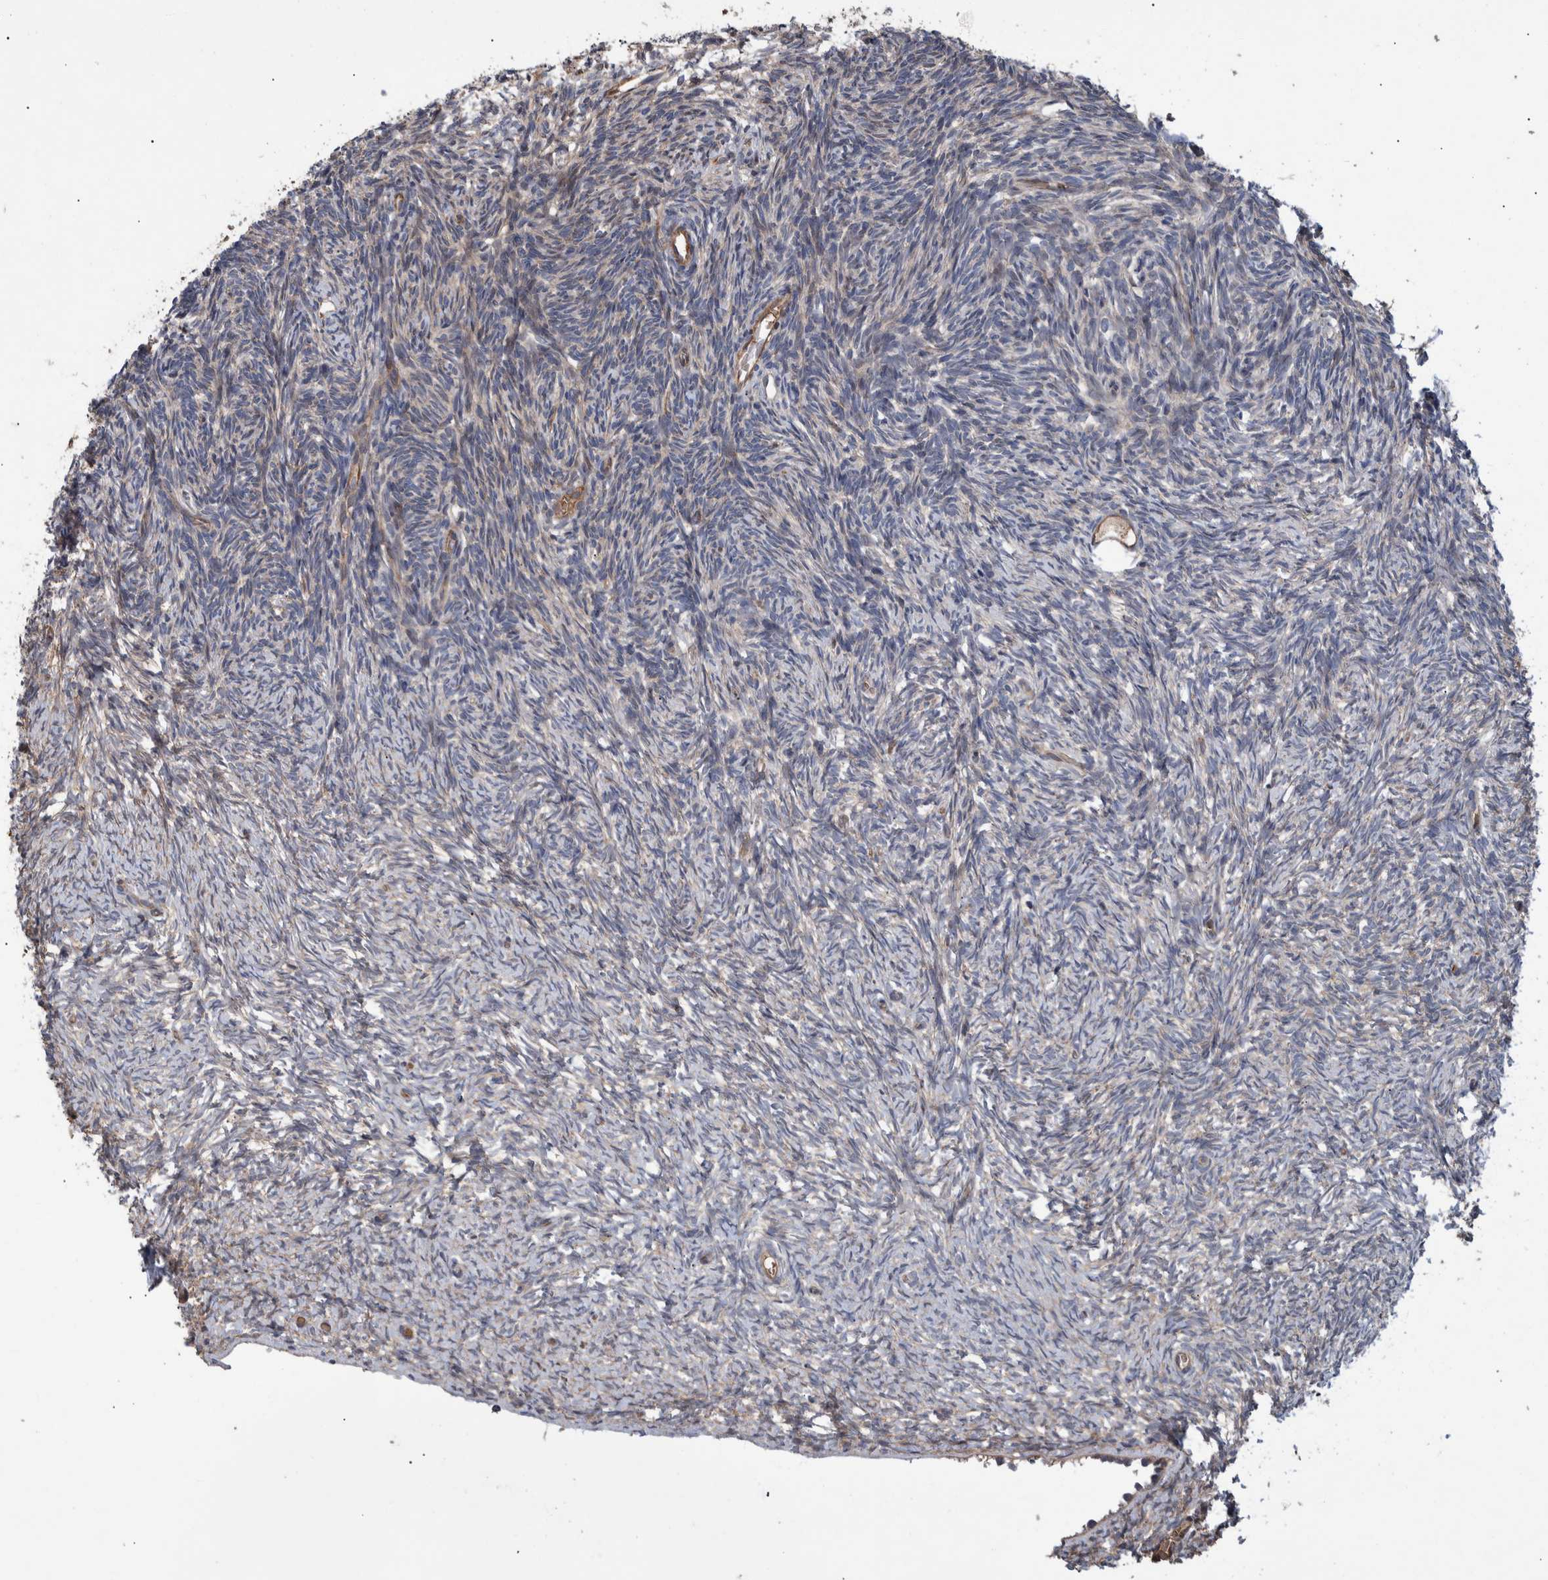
{"staining": {"intensity": "moderate", "quantity": ">75%", "location": "cytoplasmic/membranous"}, "tissue": "ovary", "cell_type": "Follicle cells", "image_type": "normal", "snomed": [{"axis": "morphology", "description": "Normal tissue, NOS"}, {"axis": "topography", "description": "Ovary"}], "caption": "Benign ovary exhibits moderate cytoplasmic/membranous expression in approximately >75% of follicle cells.", "gene": "B3GNTL1", "patient": {"sex": "female", "age": 34}}